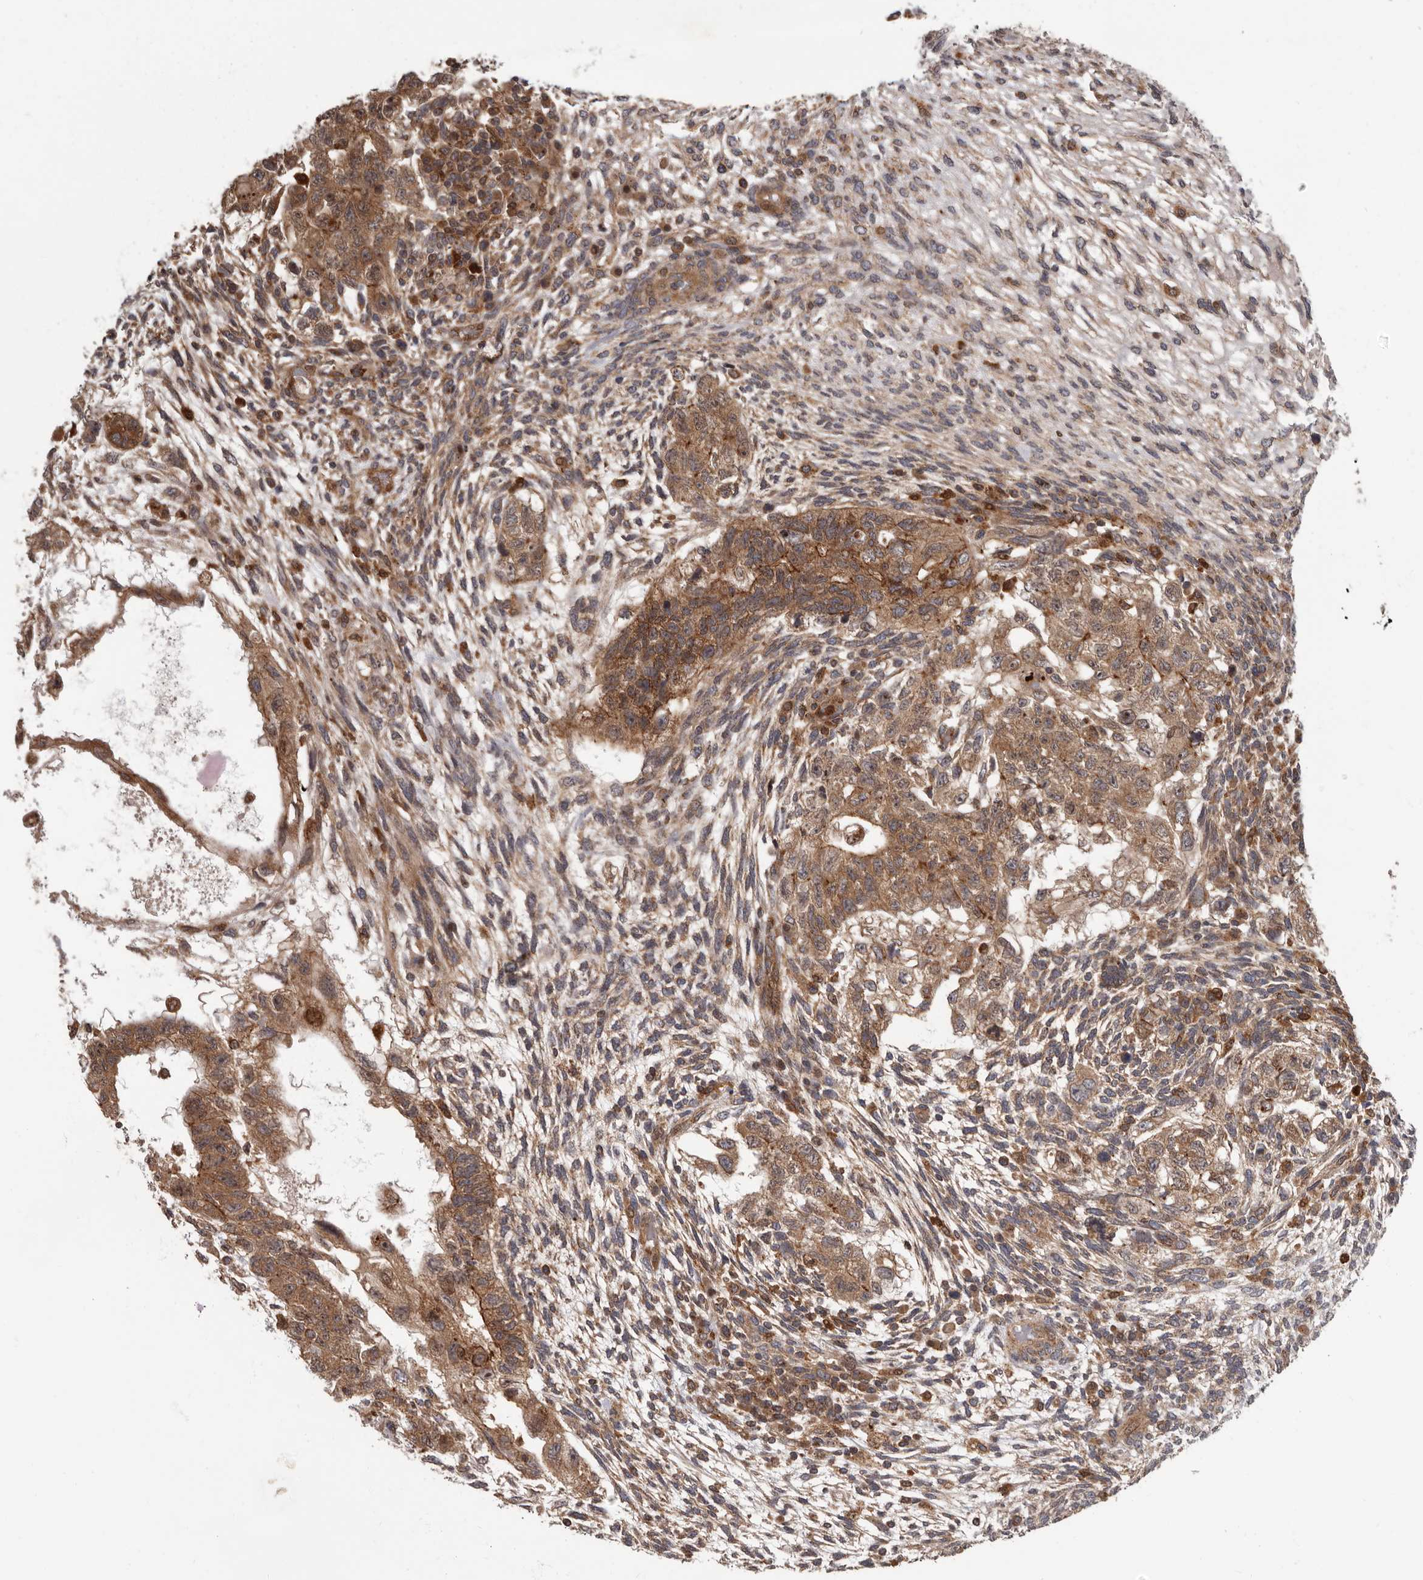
{"staining": {"intensity": "moderate", "quantity": ">75%", "location": "cytoplasmic/membranous"}, "tissue": "testis cancer", "cell_type": "Tumor cells", "image_type": "cancer", "snomed": [{"axis": "morphology", "description": "Normal tissue, NOS"}, {"axis": "morphology", "description": "Carcinoma, Embryonal, NOS"}, {"axis": "topography", "description": "Testis"}], "caption": "Protein positivity by immunohistochemistry (IHC) displays moderate cytoplasmic/membranous expression in about >75% of tumor cells in testis cancer.", "gene": "FGFR4", "patient": {"sex": "male", "age": 36}}